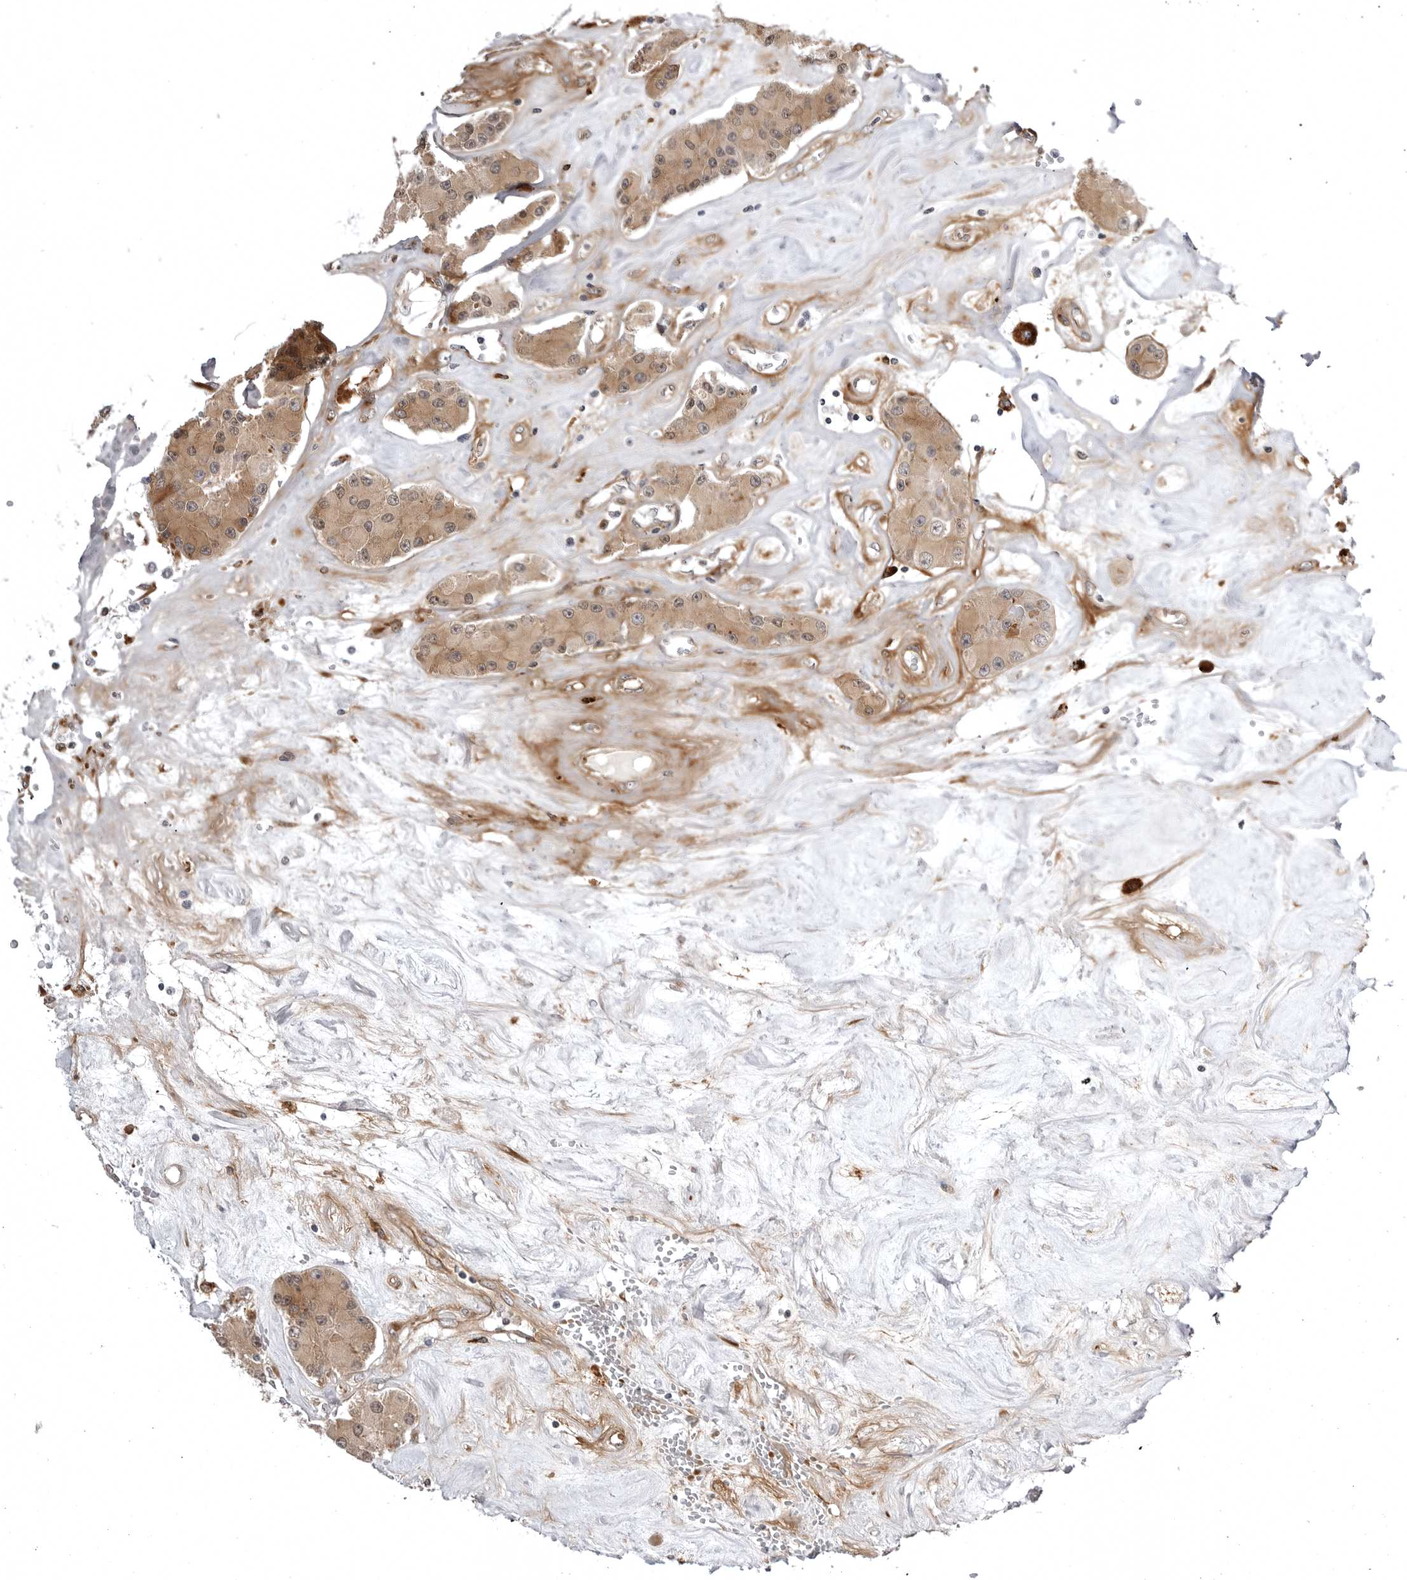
{"staining": {"intensity": "moderate", "quantity": ">75%", "location": "cytoplasmic/membranous"}, "tissue": "carcinoid", "cell_type": "Tumor cells", "image_type": "cancer", "snomed": [{"axis": "morphology", "description": "Carcinoid, malignant, NOS"}, {"axis": "topography", "description": "Pancreas"}], "caption": "Moderate cytoplasmic/membranous expression is seen in approximately >75% of tumor cells in carcinoid. (Brightfield microscopy of DAB IHC at high magnification).", "gene": "ARL5A", "patient": {"sex": "male", "age": 41}}